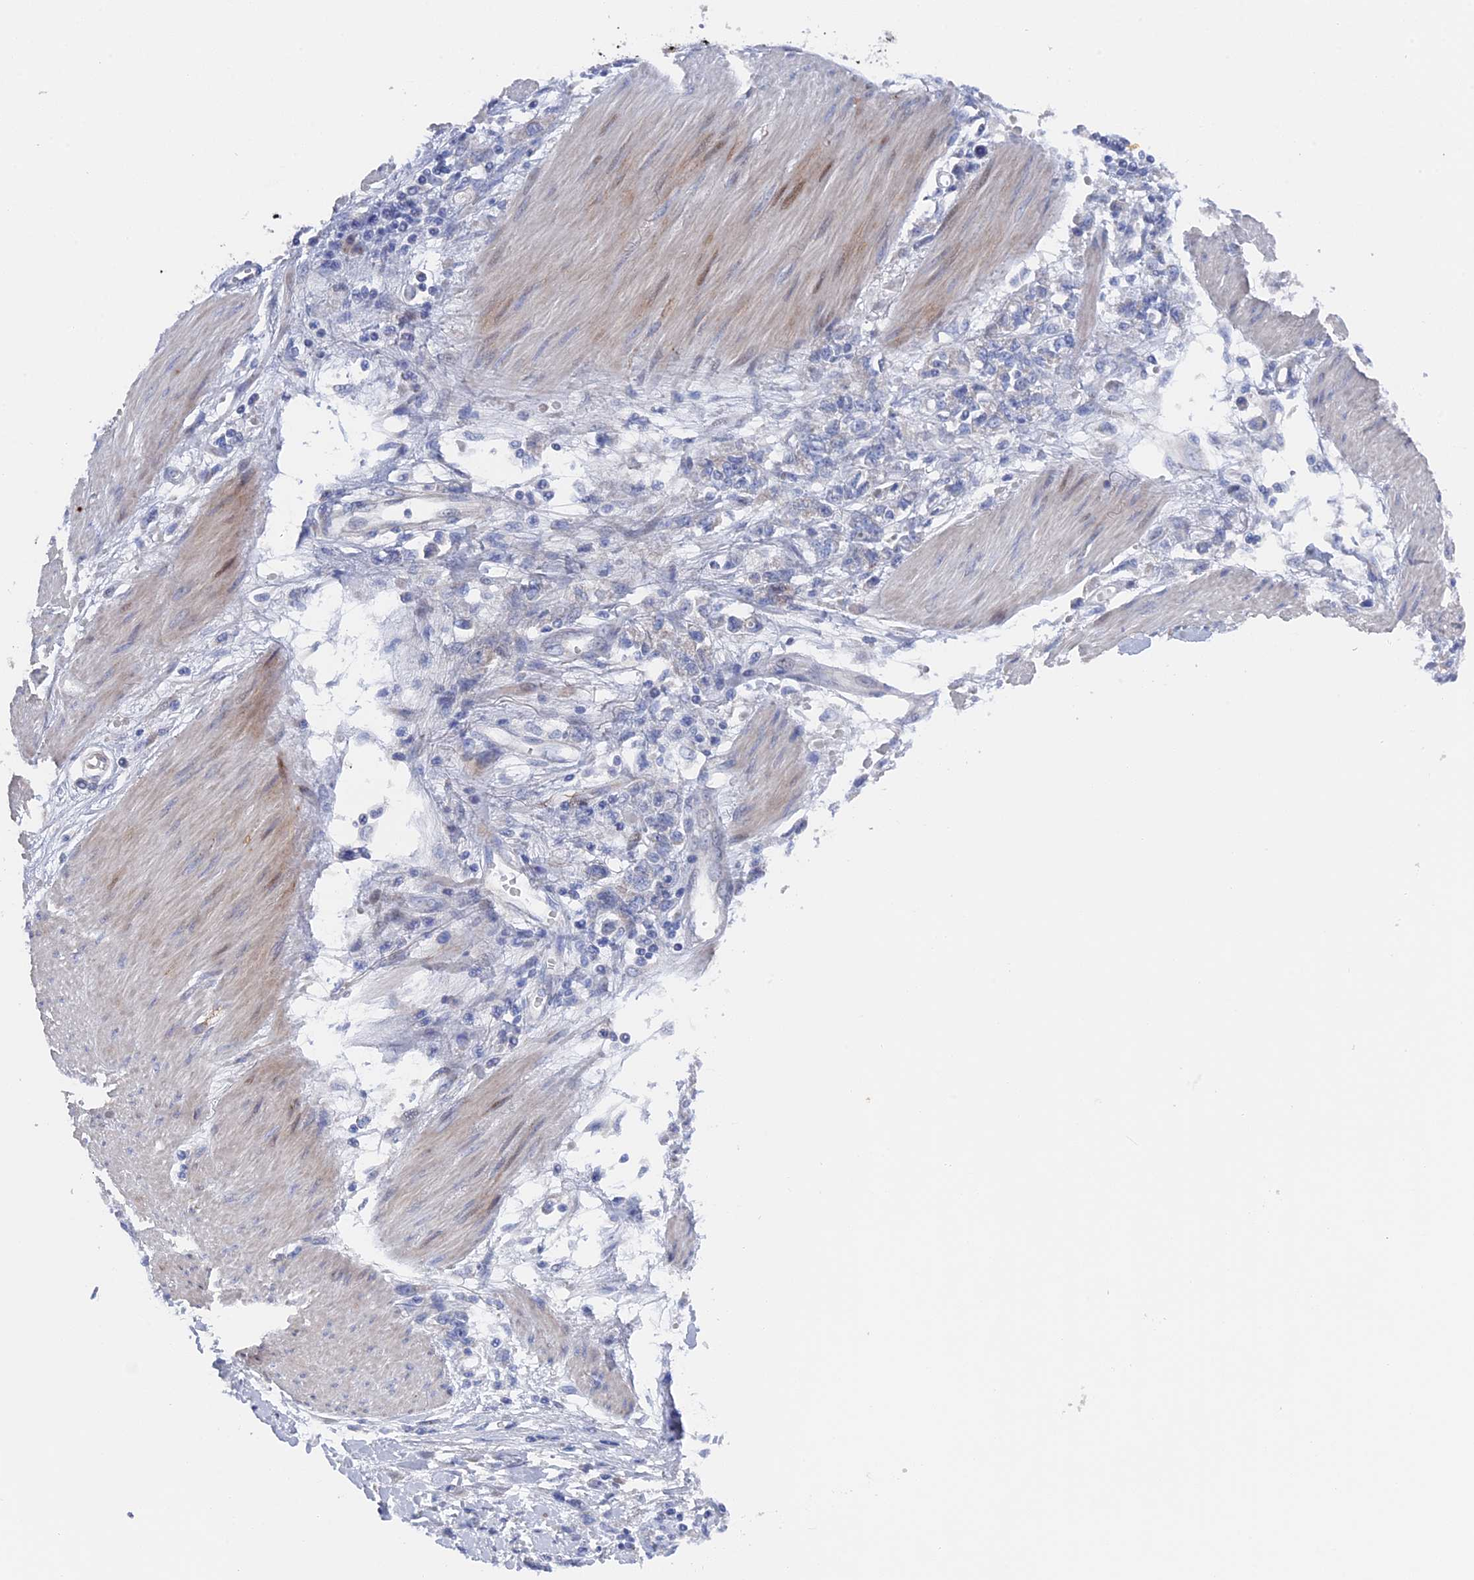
{"staining": {"intensity": "negative", "quantity": "none", "location": "none"}, "tissue": "stomach cancer", "cell_type": "Tumor cells", "image_type": "cancer", "snomed": [{"axis": "morphology", "description": "Adenocarcinoma, NOS"}, {"axis": "topography", "description": "Stomach"}], "caption": "Immunohistochemistry (IHC) histopathology image of stomach cancer stained for a protein (brown), which reveals no staining in tumor cells.", "gene": "TMEM161A", "patient": {"sex": "female", "age": 76}}